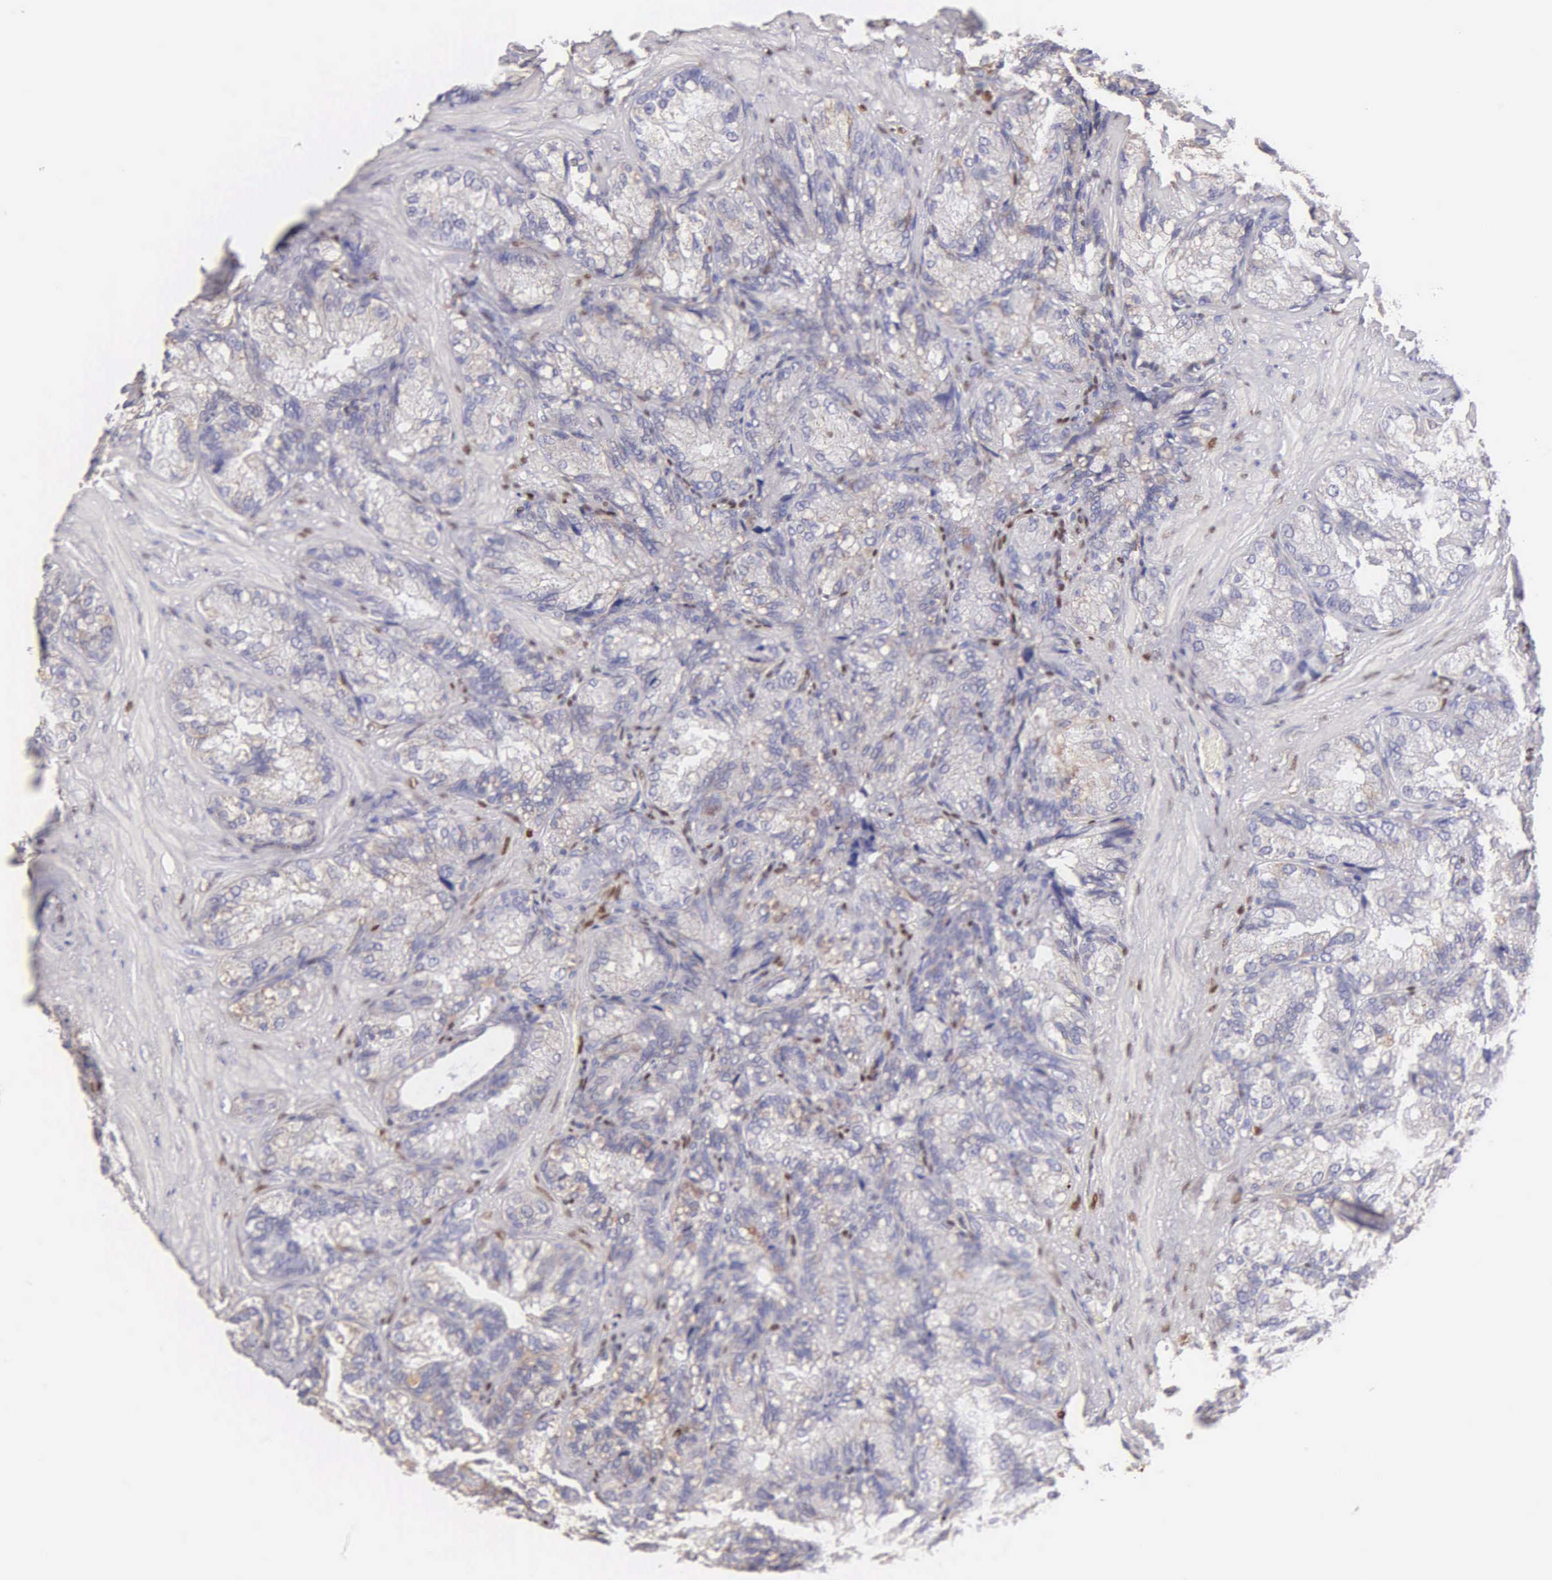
{"staining": {"intensity": "weak", "quantity": "<25%", "location": "cytoplasmic/membranous"}, "tissue": "seminal vesicle", "cell_type": "Glandular cells", "image_type": "normal", "snomed": [{"axis": "morphology", "description": "Normal tissue, NOS"}, {"axis": "topography", "description": "Seminal veicle"}], "caption": "Immunohistochemistry micrograph of unremarkable seminal vesicle stained for a protein (brown), which shows no positivity in glandular cells. The staining is performed using DAB (3,3'-diaminobenzidine) brown chromogen with nuclei counter-stained in using hematoxylin.", "gene": "ESR1", "patient": {"sex": "male", "age": 69}}